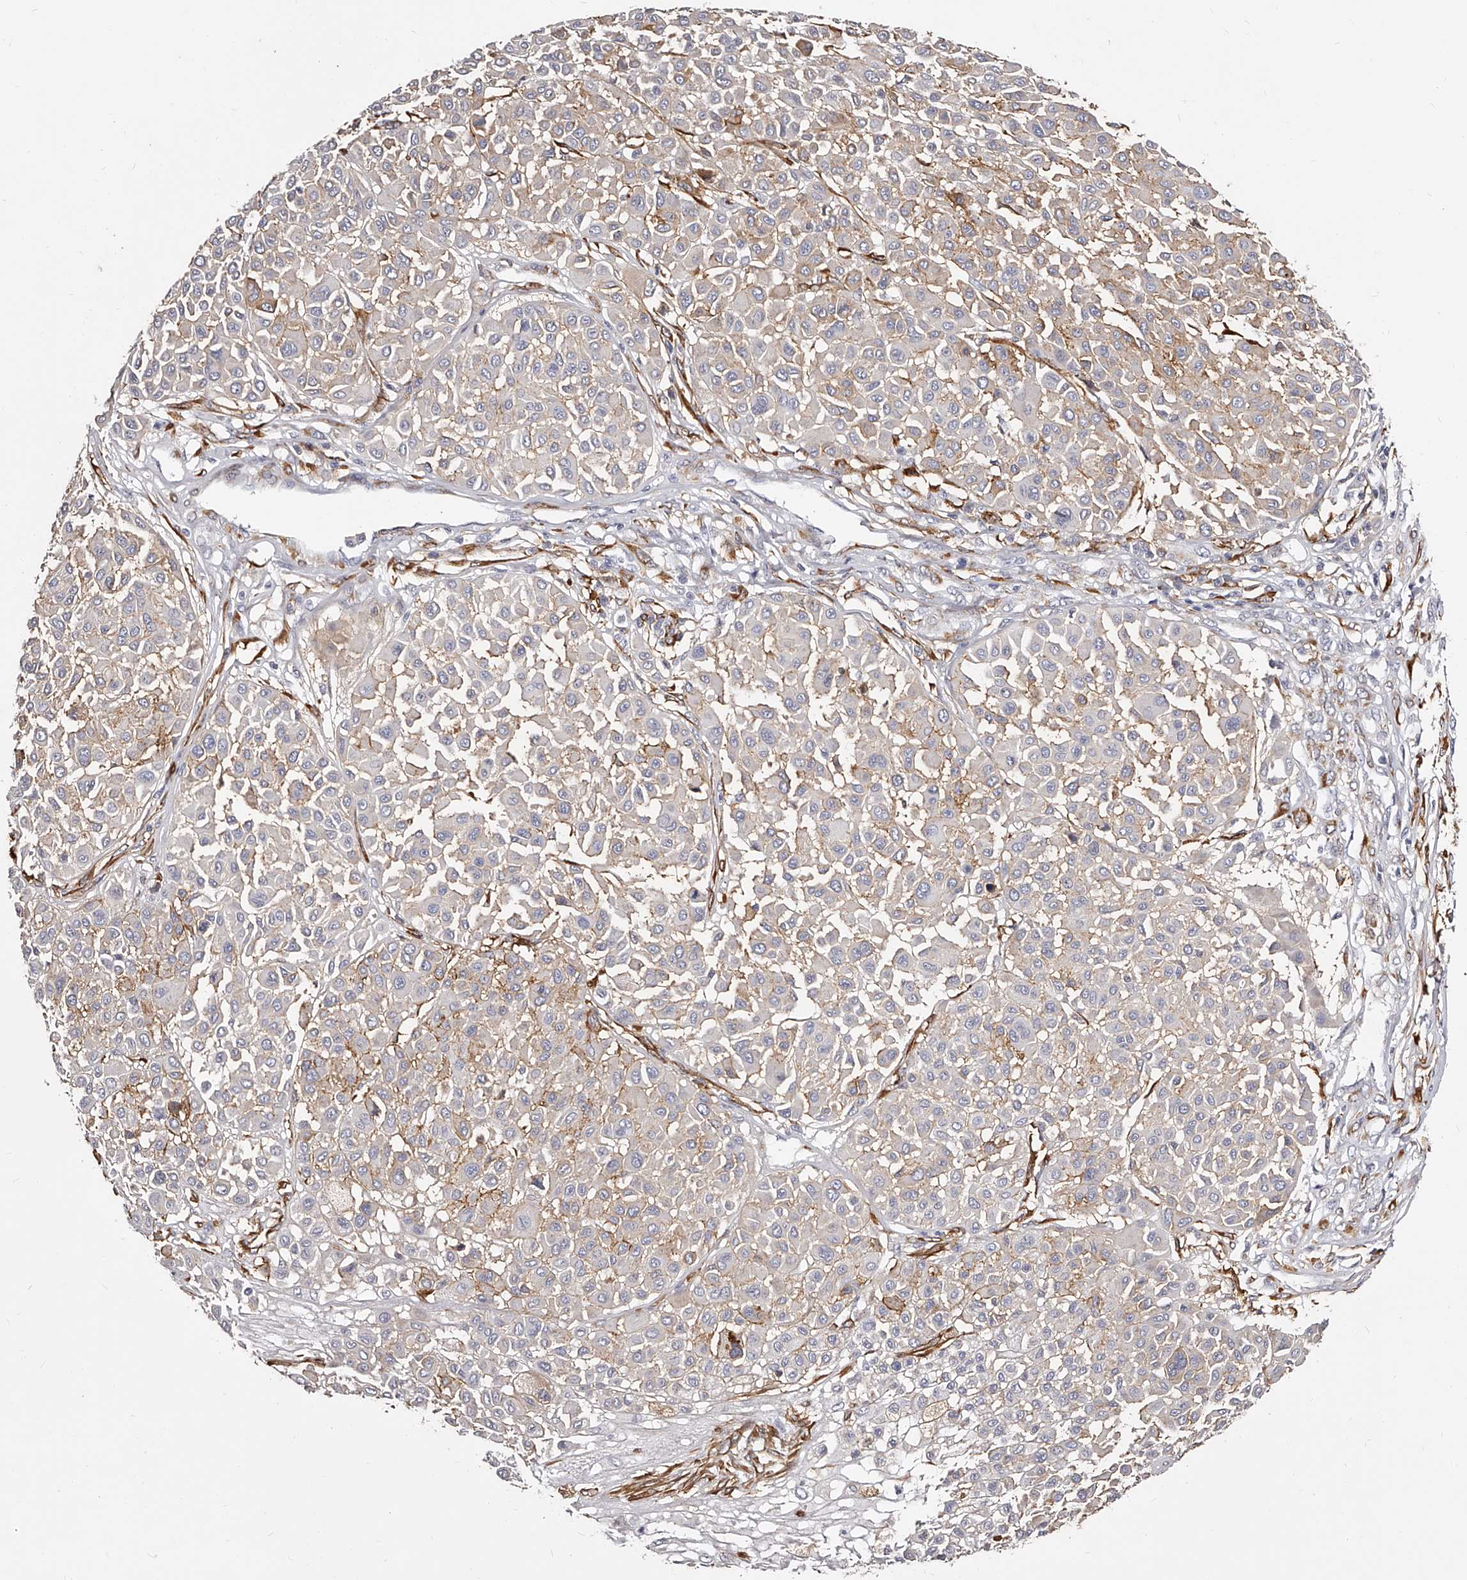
{"staining": {"intensity": "weak", "quantity": "<25%", "location": "cytoplasmic/membranous"}, "tissue": "melanoma", "cell_type": "Tumor cells", "image_type": "cancer", "snomed": [{"axis": "morphology", "description": "Malignant melanoma, Metastatic site"}, {"axis": "topography", "description": "Soft tissue"}], "caption": "DAB (3,3'-diaminobenzidine) immunohistochemical staining of human melanoma reveals no significant staining in tumor cells. The staining was performed using DAB to visualize the protein expression in brown, while the nuclei were stained in blue with hematoxylin (Magnification: 20x).", "gene": "CD82", "patient": {"sex": "male", "age": 41}}